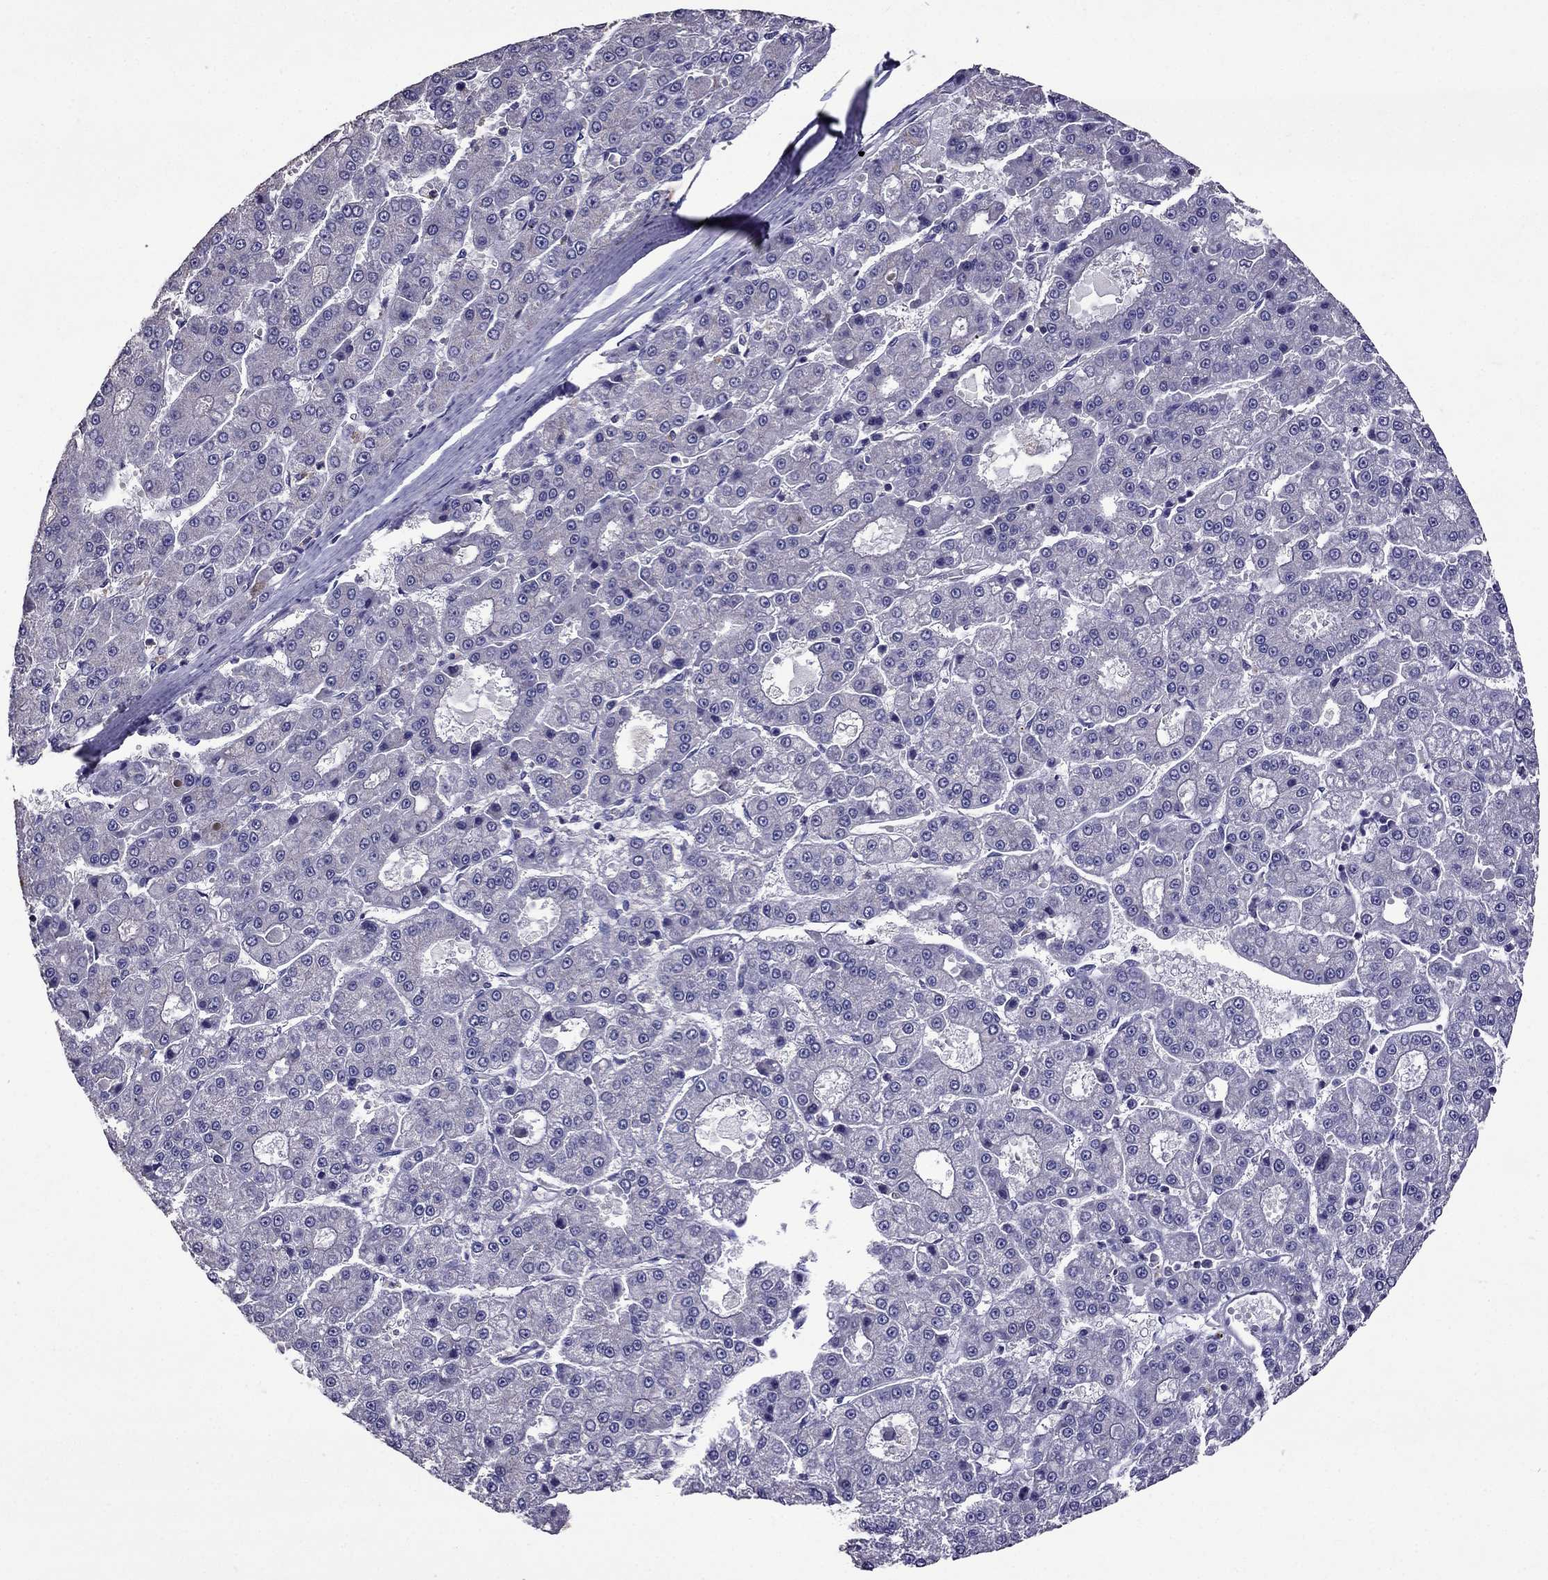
{"staining": {"intensity": "negative", "quantity": "none", "location": "none"}, "tissue": "liver cancer", "cell_type": "Tumor cells", "image_type": "cancer", "snomed": [{"axis": "morphology", "description": "Carcinoma, Hepatocellular, NOS"}, {"axis": "topography", "description": "Liver"}], "caption": "The histopathology image demonstrates no staining of tumor cells in liver cancer.", "gene": "NKX3-1", "patient": {"sex": "male", "age": 70}}